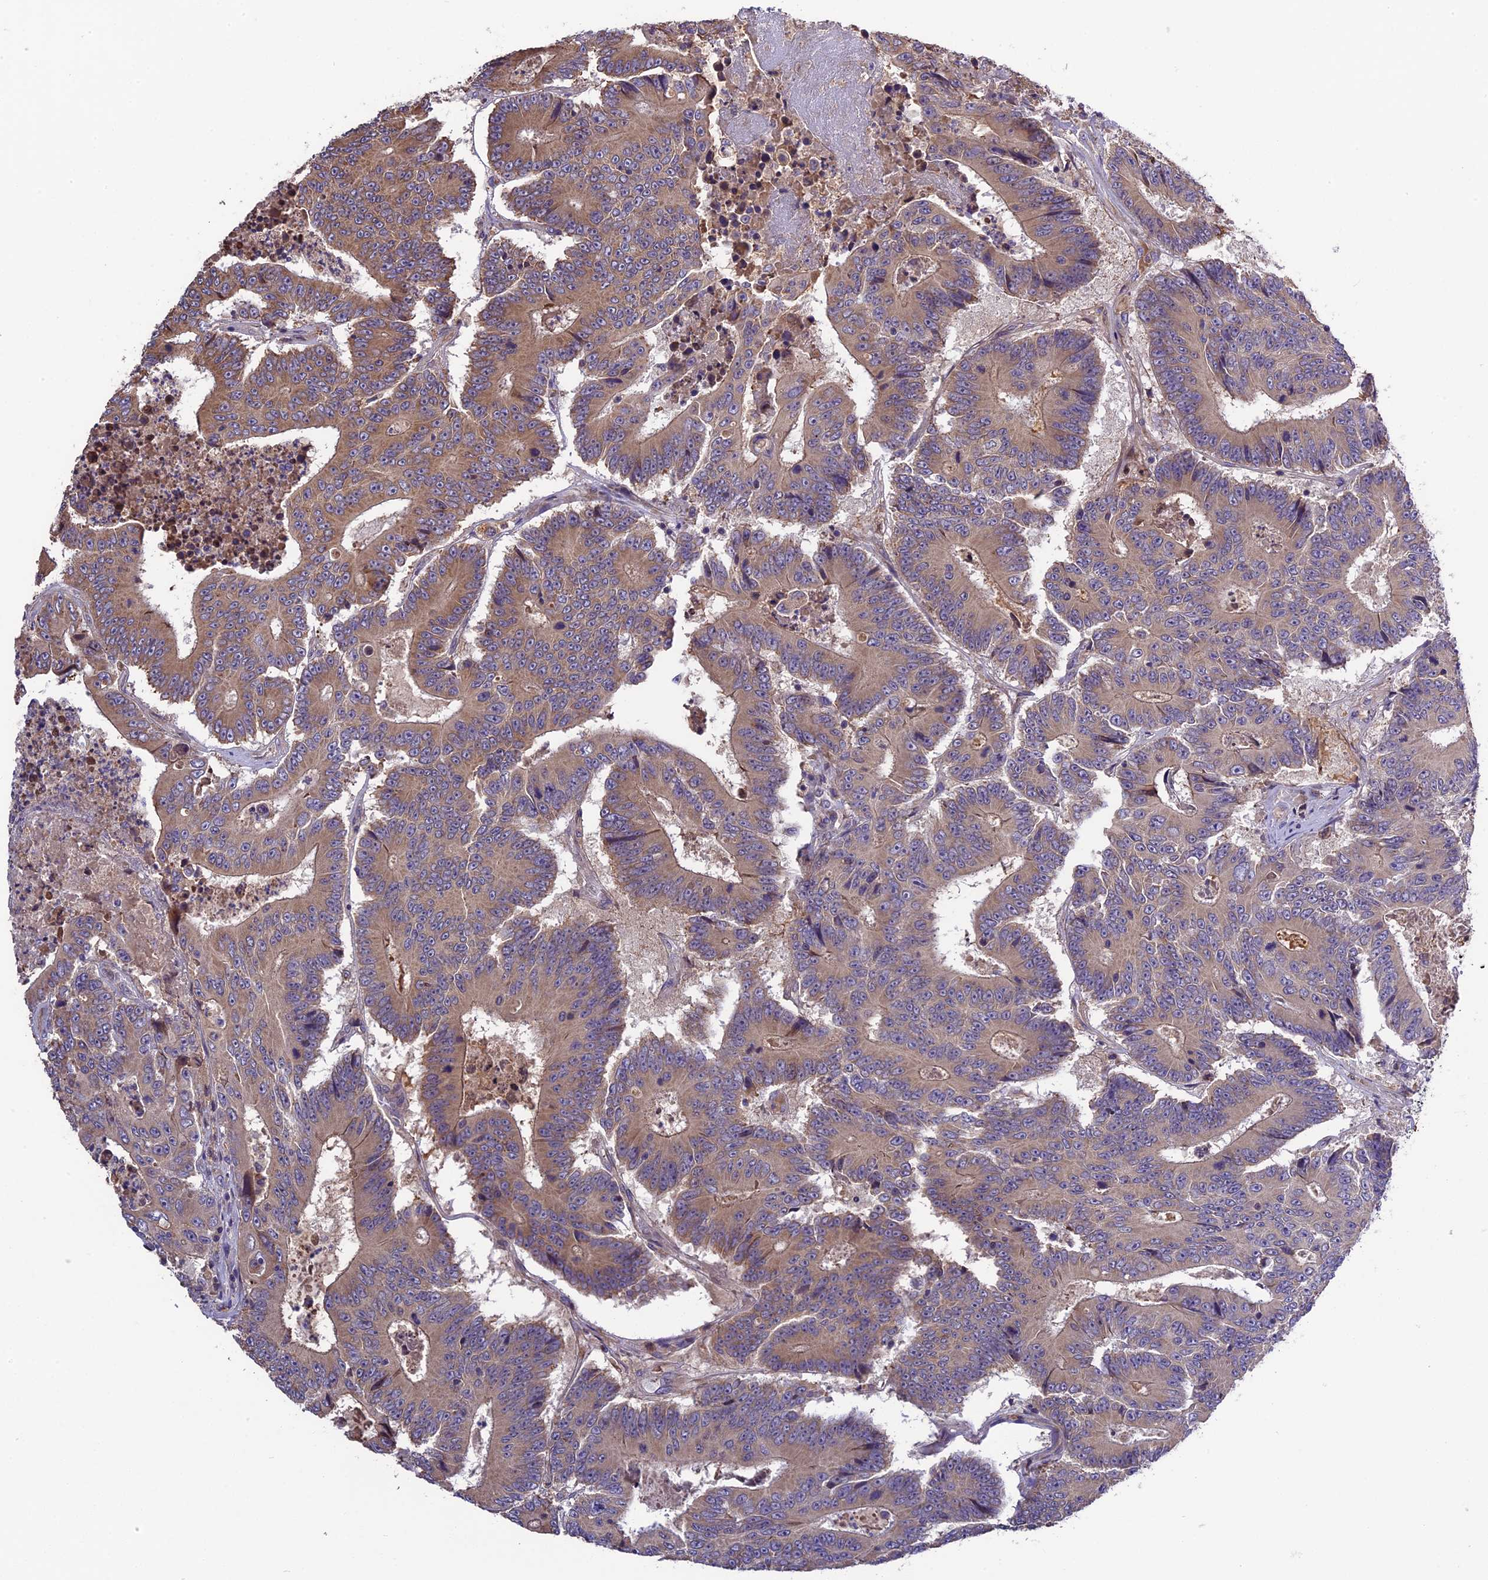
{"staining": {"intensity": "moderate", "quantity": ">75%", "location": "cytoplasmic/membranous"}, "tissue": "colorectal cancer", "cell_type": "Tumor cells", "image_type": "cancer", "snomed": [{"axis": "morphology", "description": "Adenocarcinoma, NOS"}, {"axis": "topography", "description": "Colon"}], "caption": "The micrograph reveals staining of colorectal adenocarcinoma, revealing moderate cytoplasmic/membranous protein staining (brown color) within tumor cells.", "gene": "ABCC10", "patient": {"sex": "male", "age": 83}}